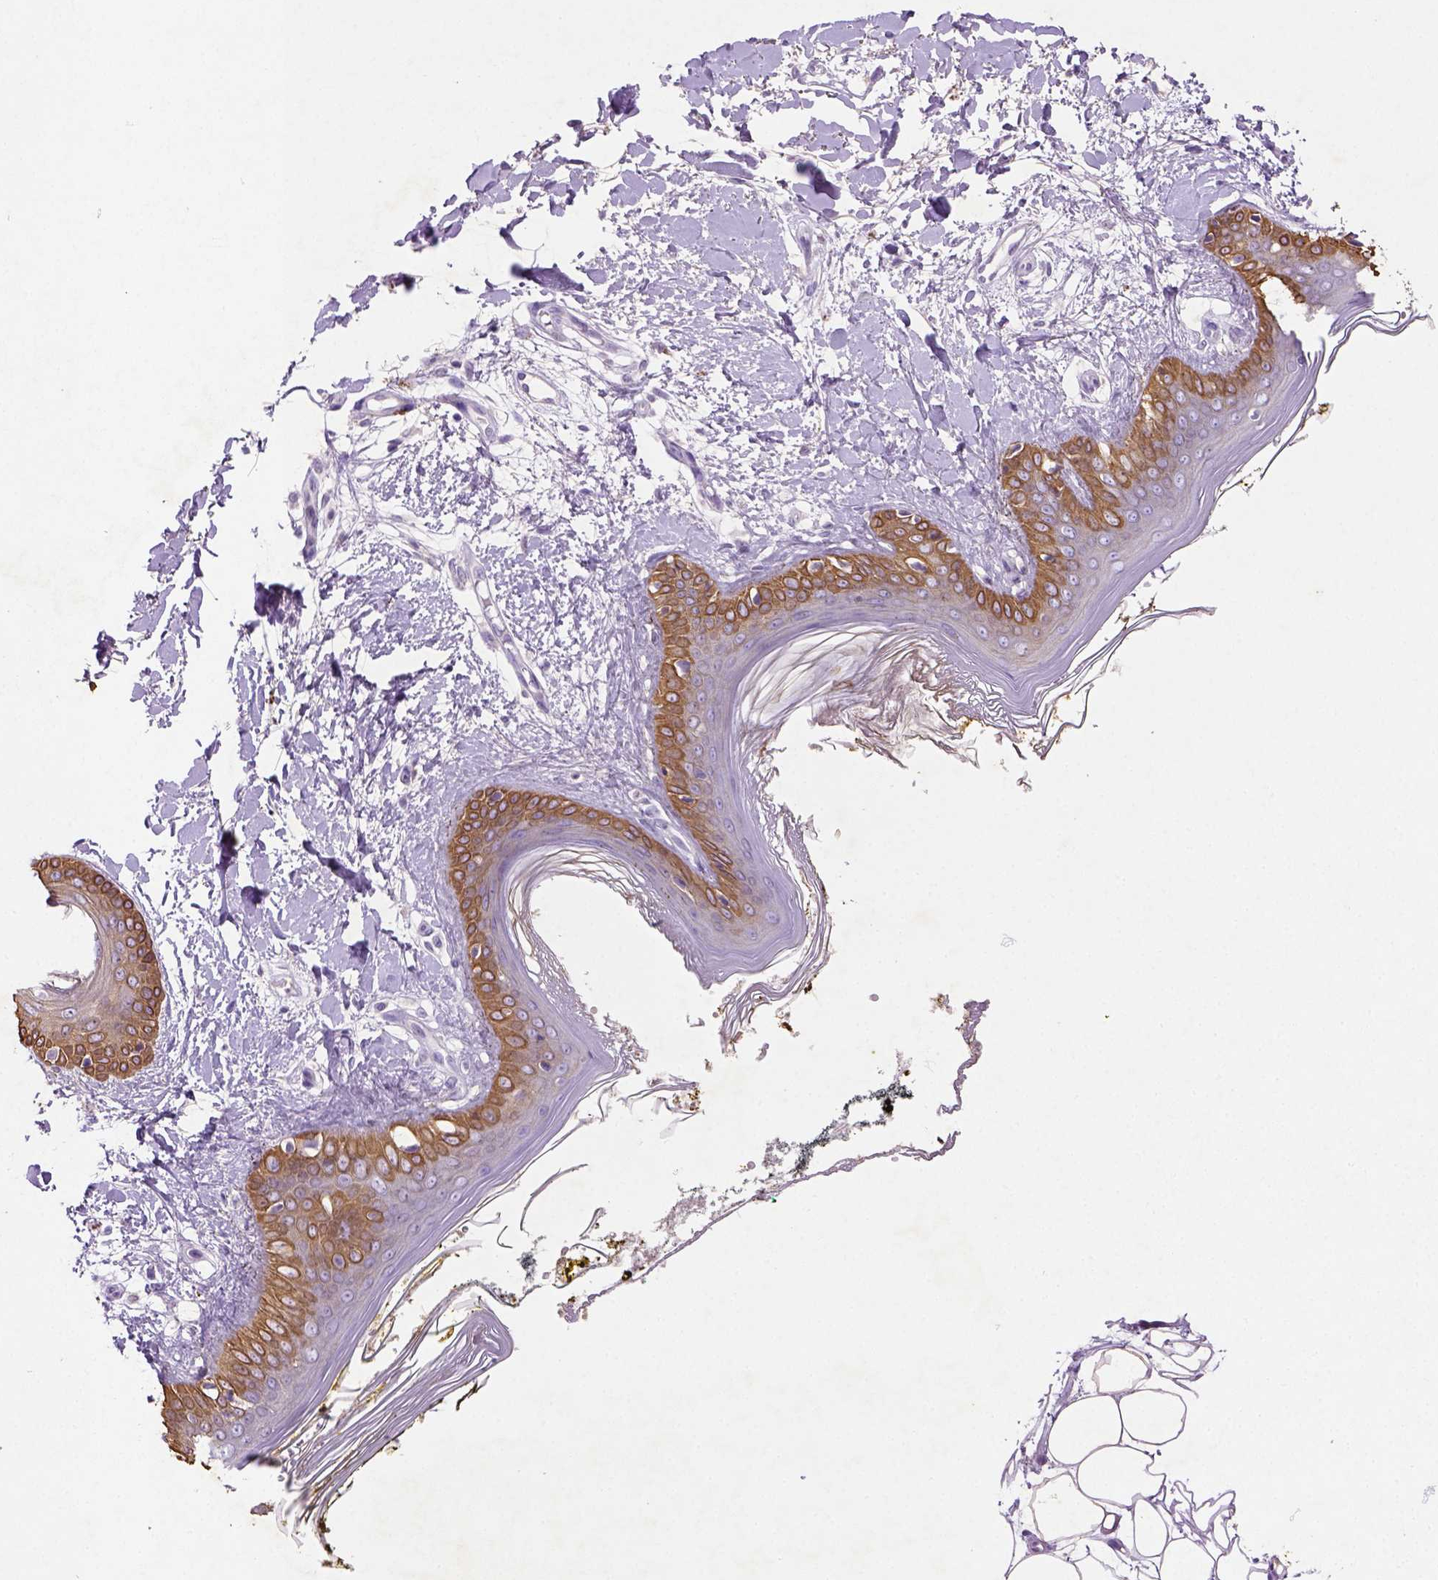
{"staining": {"intensity": "negative", "quantity": "none", "location": "none"}, "tissue": "skin", "cell_type": "Fibroblasts", "image_type": "normal", "snomed": [{"axis": "morphology", "description": "Normal tissue, NOS"}, {"axis": "topography", "description": "Skin"}], "caption": "An IHC histopathology image of normal skin is shown. There is no staining in fibroblasts of skin. (Immunohistochemistry (ihc), brightfield microscopy, high magnification).", "gene": "NUDT2", "patient": {"sex": "female", "age": 34}}